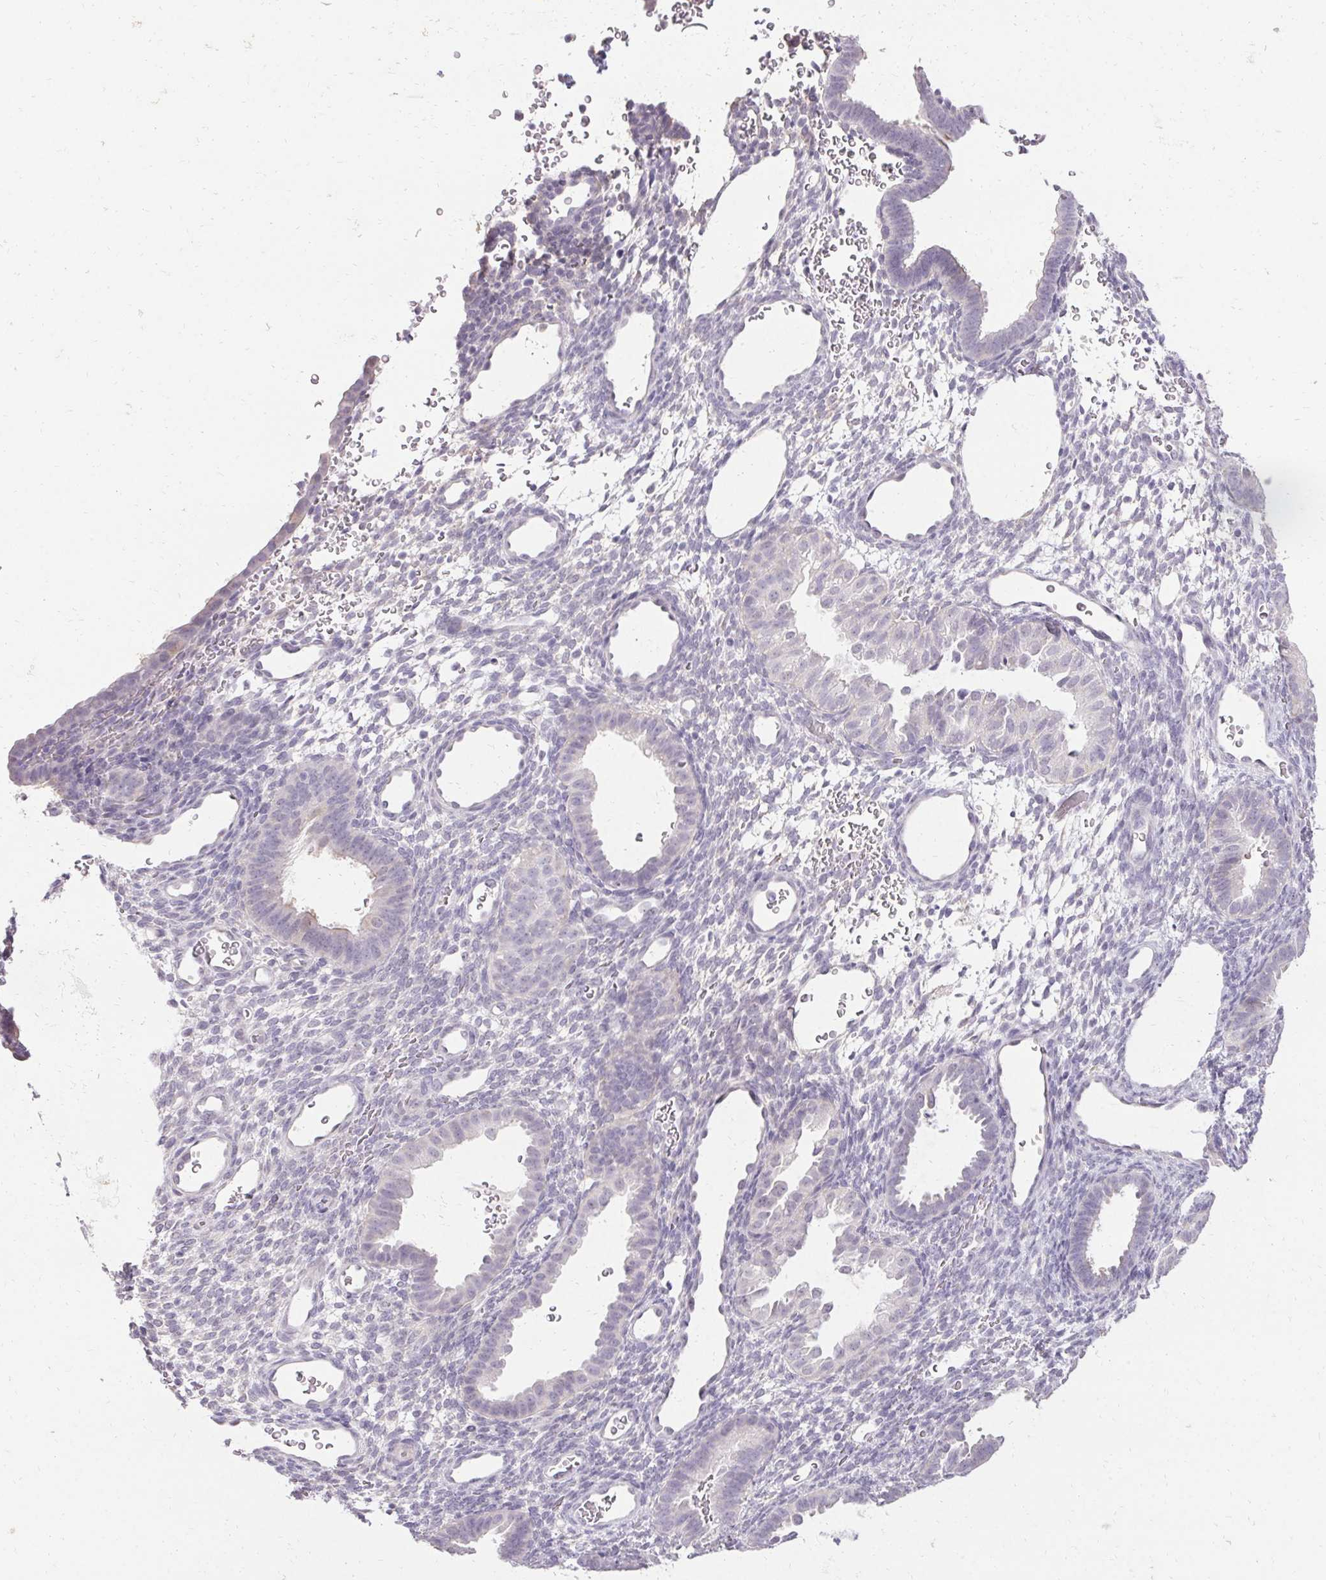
{"staining": {"intensity": "negative", "quantity": "none", "location": "none"}, "tissue": "endometrium", "cell_type": "Cells in endometrial stroma", "image_type": "normal", "snomed": [{"axis": "morphology", "description": "Normal tissue, NOS"}, {"axis": "topography", "description": "Endometrium"}], "caption": "Immunohistochemistry image of unremarkable endometrium: endometrium stained with DAB reveals no significant protein positivity in cells in endometrial stroma.", "gene": "PMEL", "patient": {"sex": "female", "age": 34}}